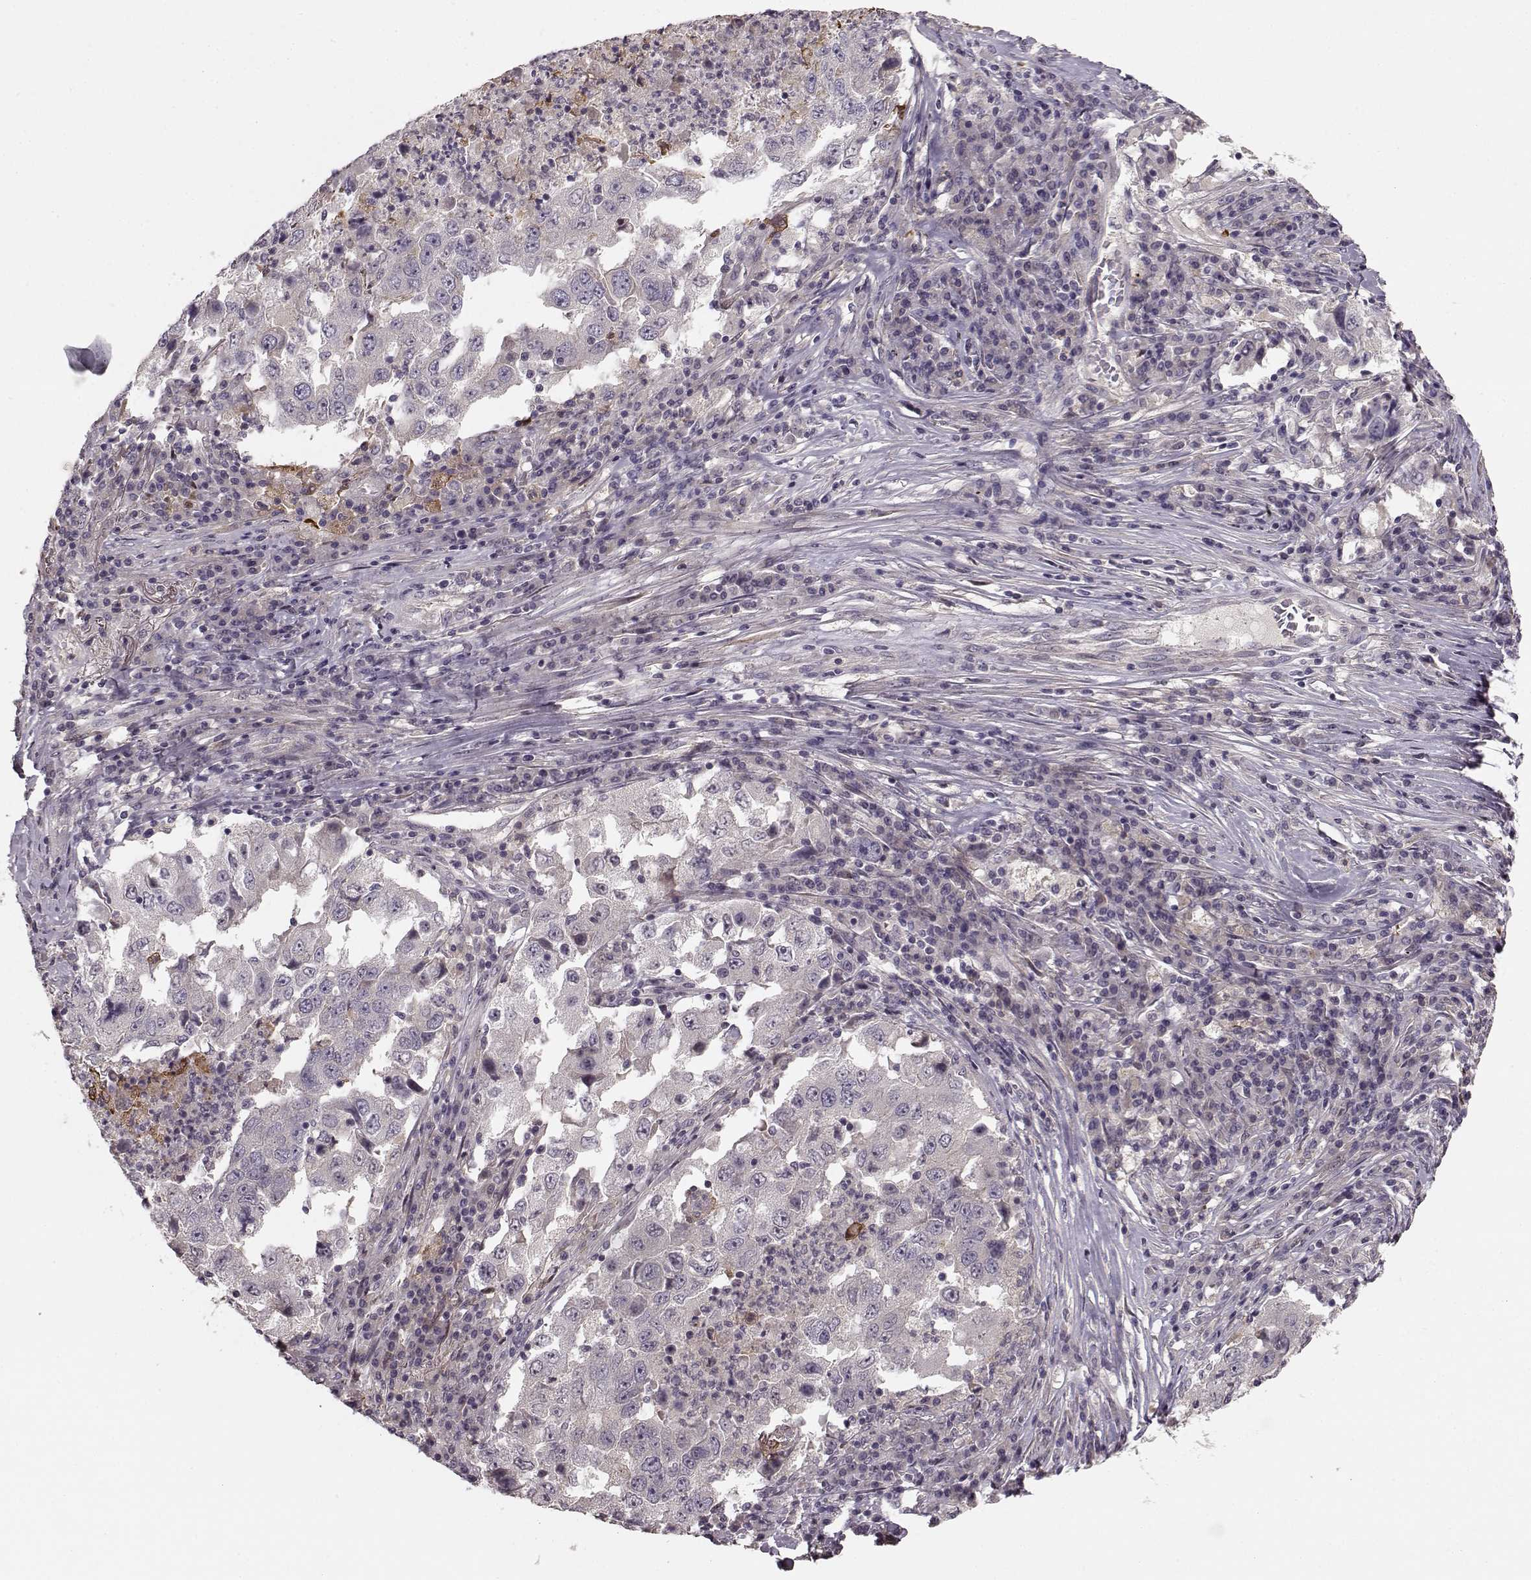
{"staining": {"intensity": "negative", "quantity": "none", "location": "none"}, "tissue": "lung cancer", "cell_type": "Tumor cells", "image_type": "cancer", "snomed": [{"axis": "morphology", "description": "Adenocarcinoma, NOS"}, {"axis": "topography", "description": "Lung"}], "caption": "The immunohistochemistry (IHC) photomicrograph has no significant staining in tumor cells of lung cancer tissue.", "gene": "MTR", "patient": {"sex": "male", "age": 73}}